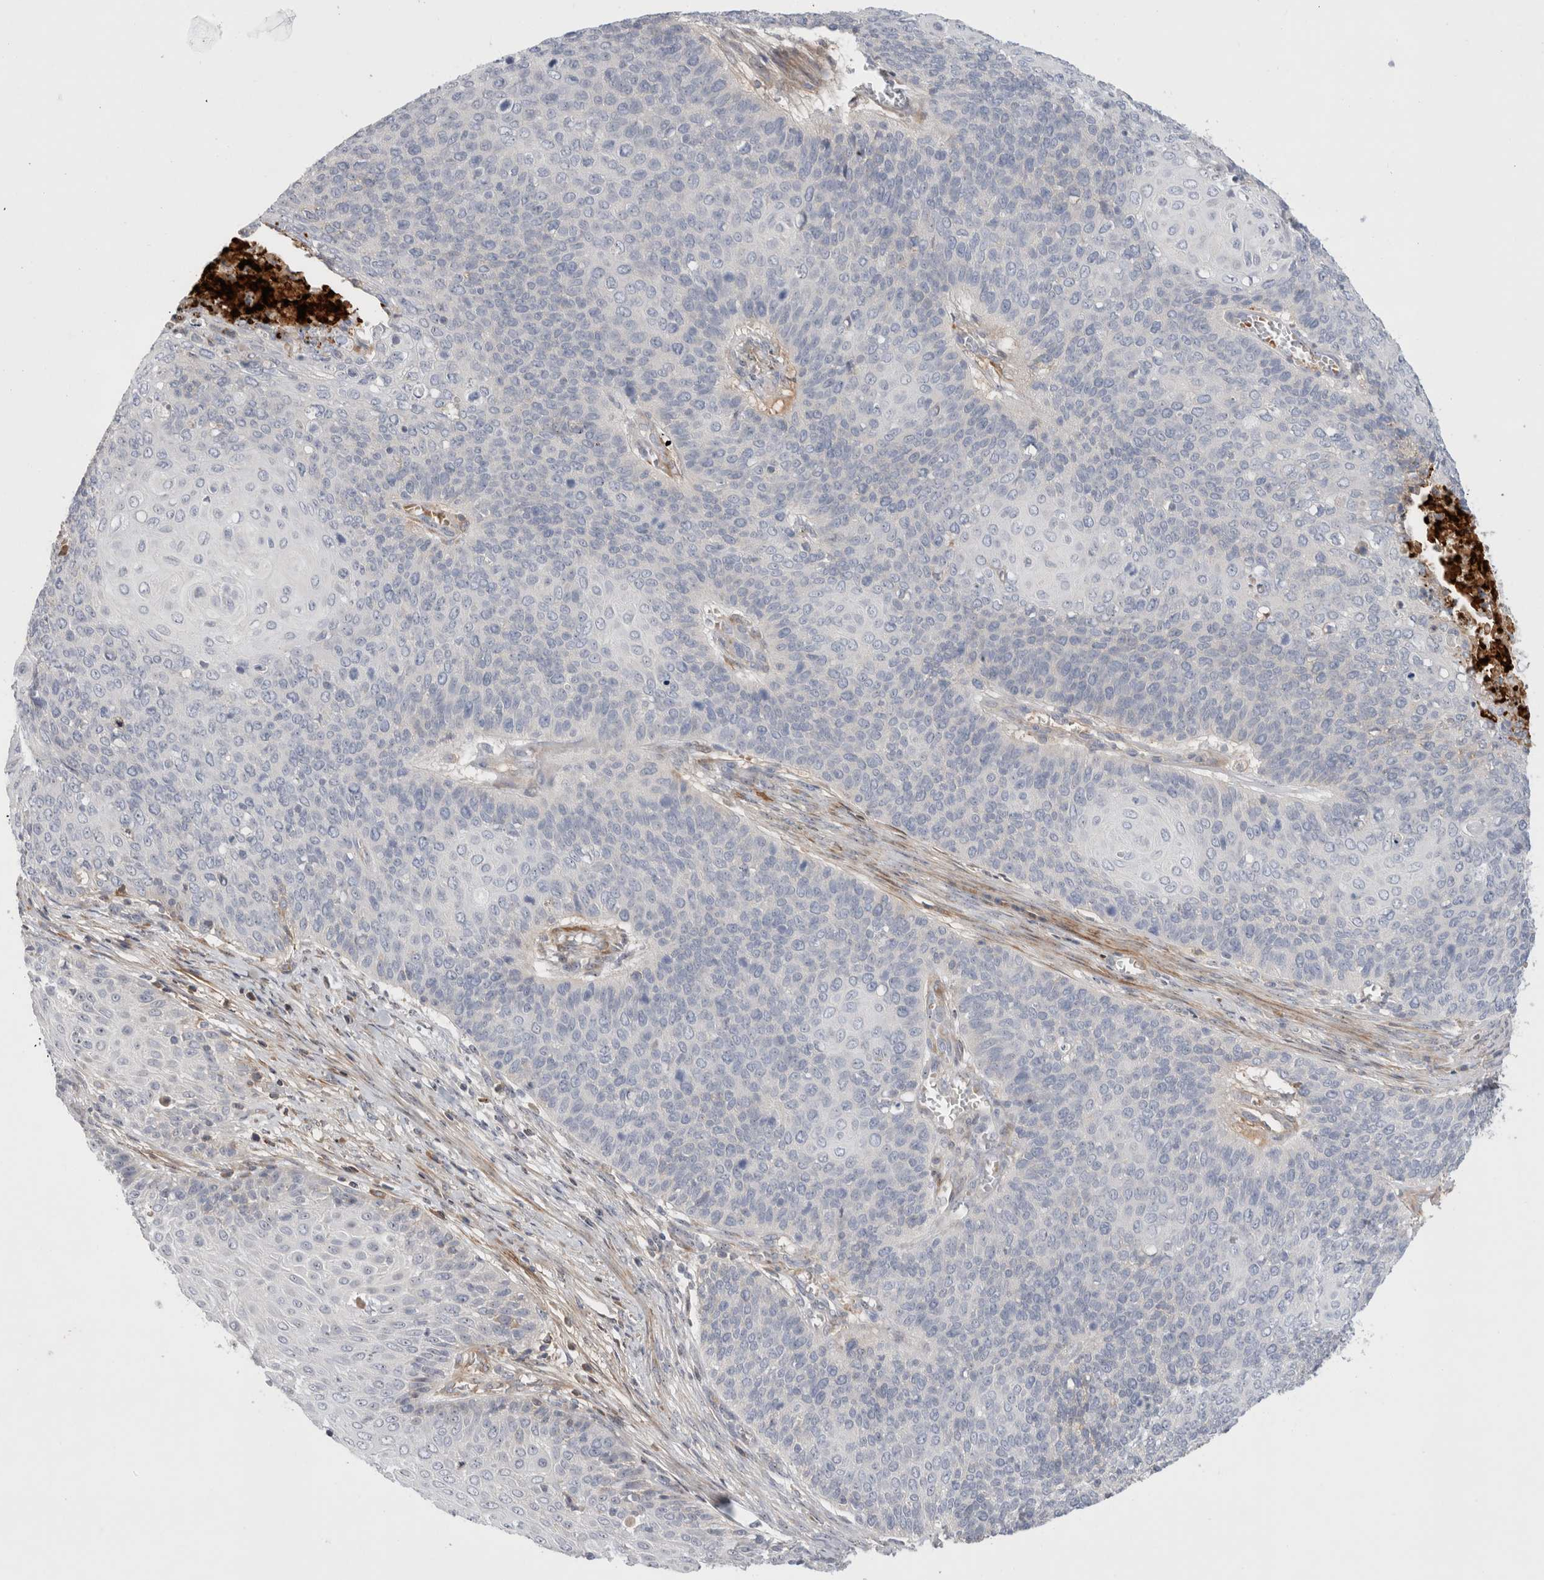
{"staining": {"intensity": "negative", "quantity": "none", "location": "none"}, "tissue": "cervical cancer", "cell_type": "Tumor cells", "image_type": "cancer", "snomed": [{"axis": "morphology", "description": "Squamous cell carcinoma, NOS"}, {"axis": "topography", "description": "Cervix"}], "caption": "Photomicrograph shows no significant protein staining in tumor cells of cervical cancer.", "gene": "ECHDC2", "patient": {"sex": "female", "age": 39}}